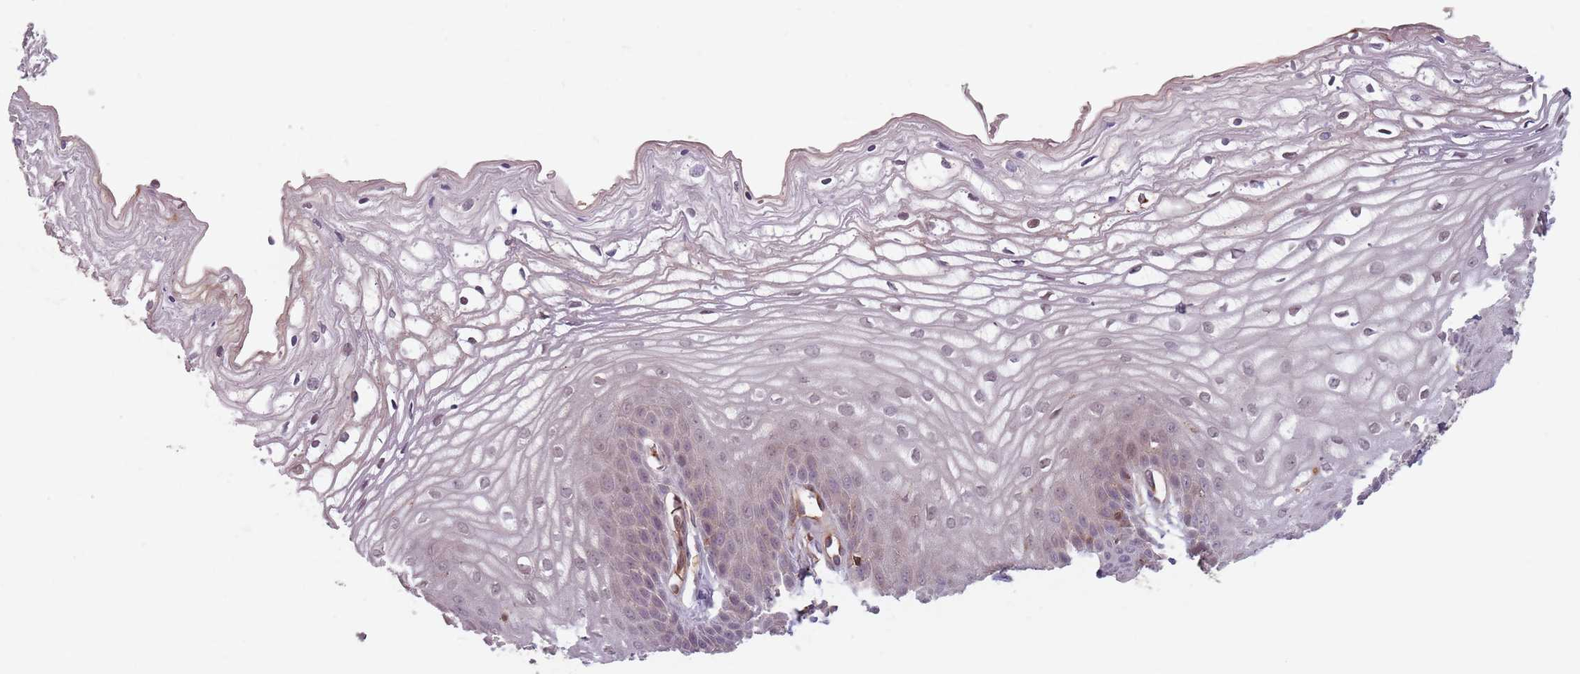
{"staining": {"intensity": "weak", "quantity": "25%-75%", "location": "cytoplasmic/membranous,nuclear"}, "tissue": "vagina", "cell_type": "Squamous epithelial cells", "image_type": "normal", "snomed": [{"axis": "morphology", "description": "Normal tissue, NOS"}, {"axis": "topography", "description": "Vagina"}, {"axis": "topography", "description": "Cervix"}], "caption": "IHC photomicrograph of normal human vagina stained for a protein (brown), which reveals low levels of weak cytoplasmic/membranous,nuclear staining in about 25%-75% of squamous epithelial cells.", "gene": "GPR180", "patient": {"sex": "female", "age": 40}}